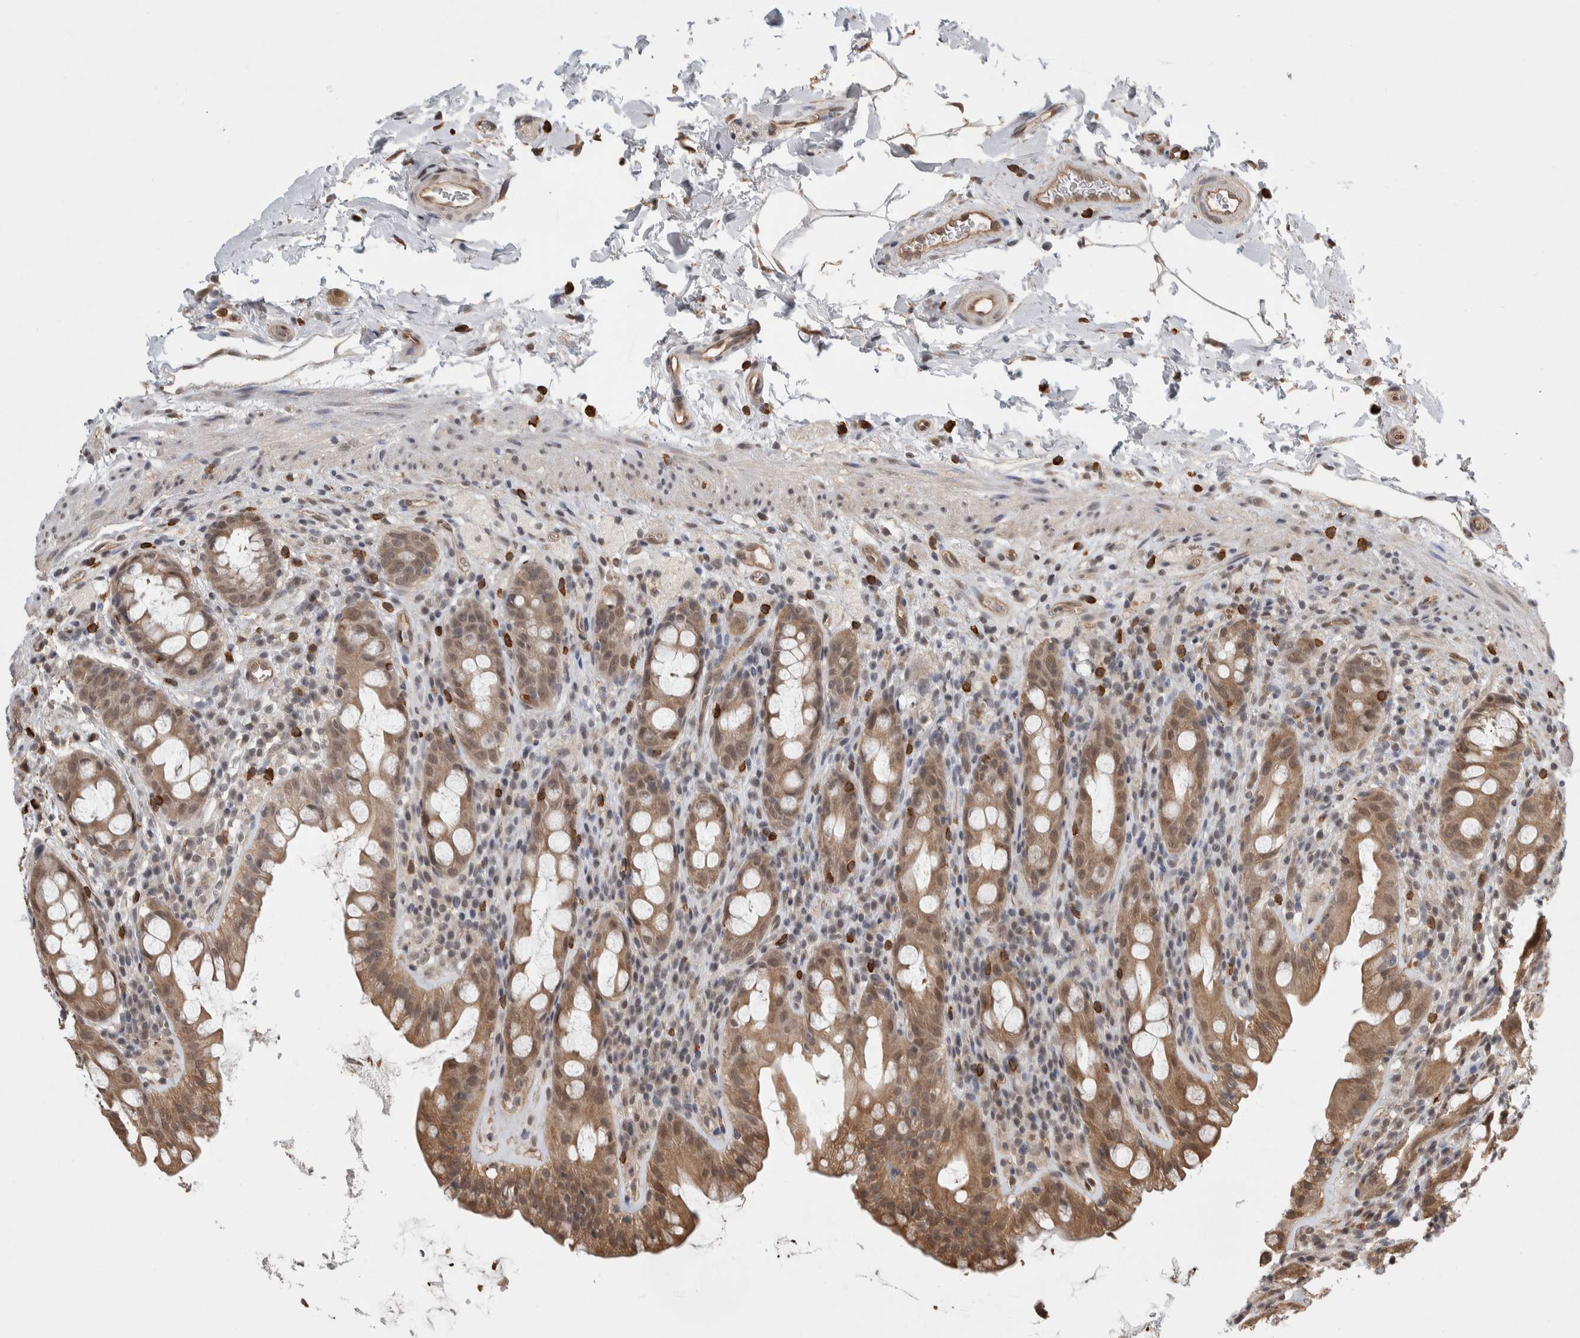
{"staining": {"intensity": "moderate", "quantity": ">75%", "location": "cytoplasmic/membranous,nuclear"}, "tissue": "rectum", "cell_type": "Glandular cells", "image_type": "normal", "snomed": [{"axis": "morphology", "description": "Normal tissue, NOS"}, {"axis": "topography", "description": "Rectum"}], "caption": "DAB immunohistochemical staining of unremarkable rectum exhibits moderate cytoplasmic/membranous,nuclear protein staining in about >75% of glandular cells.", "gene": "ZNF592", "patient": {"sex": "male", "age": 44}}